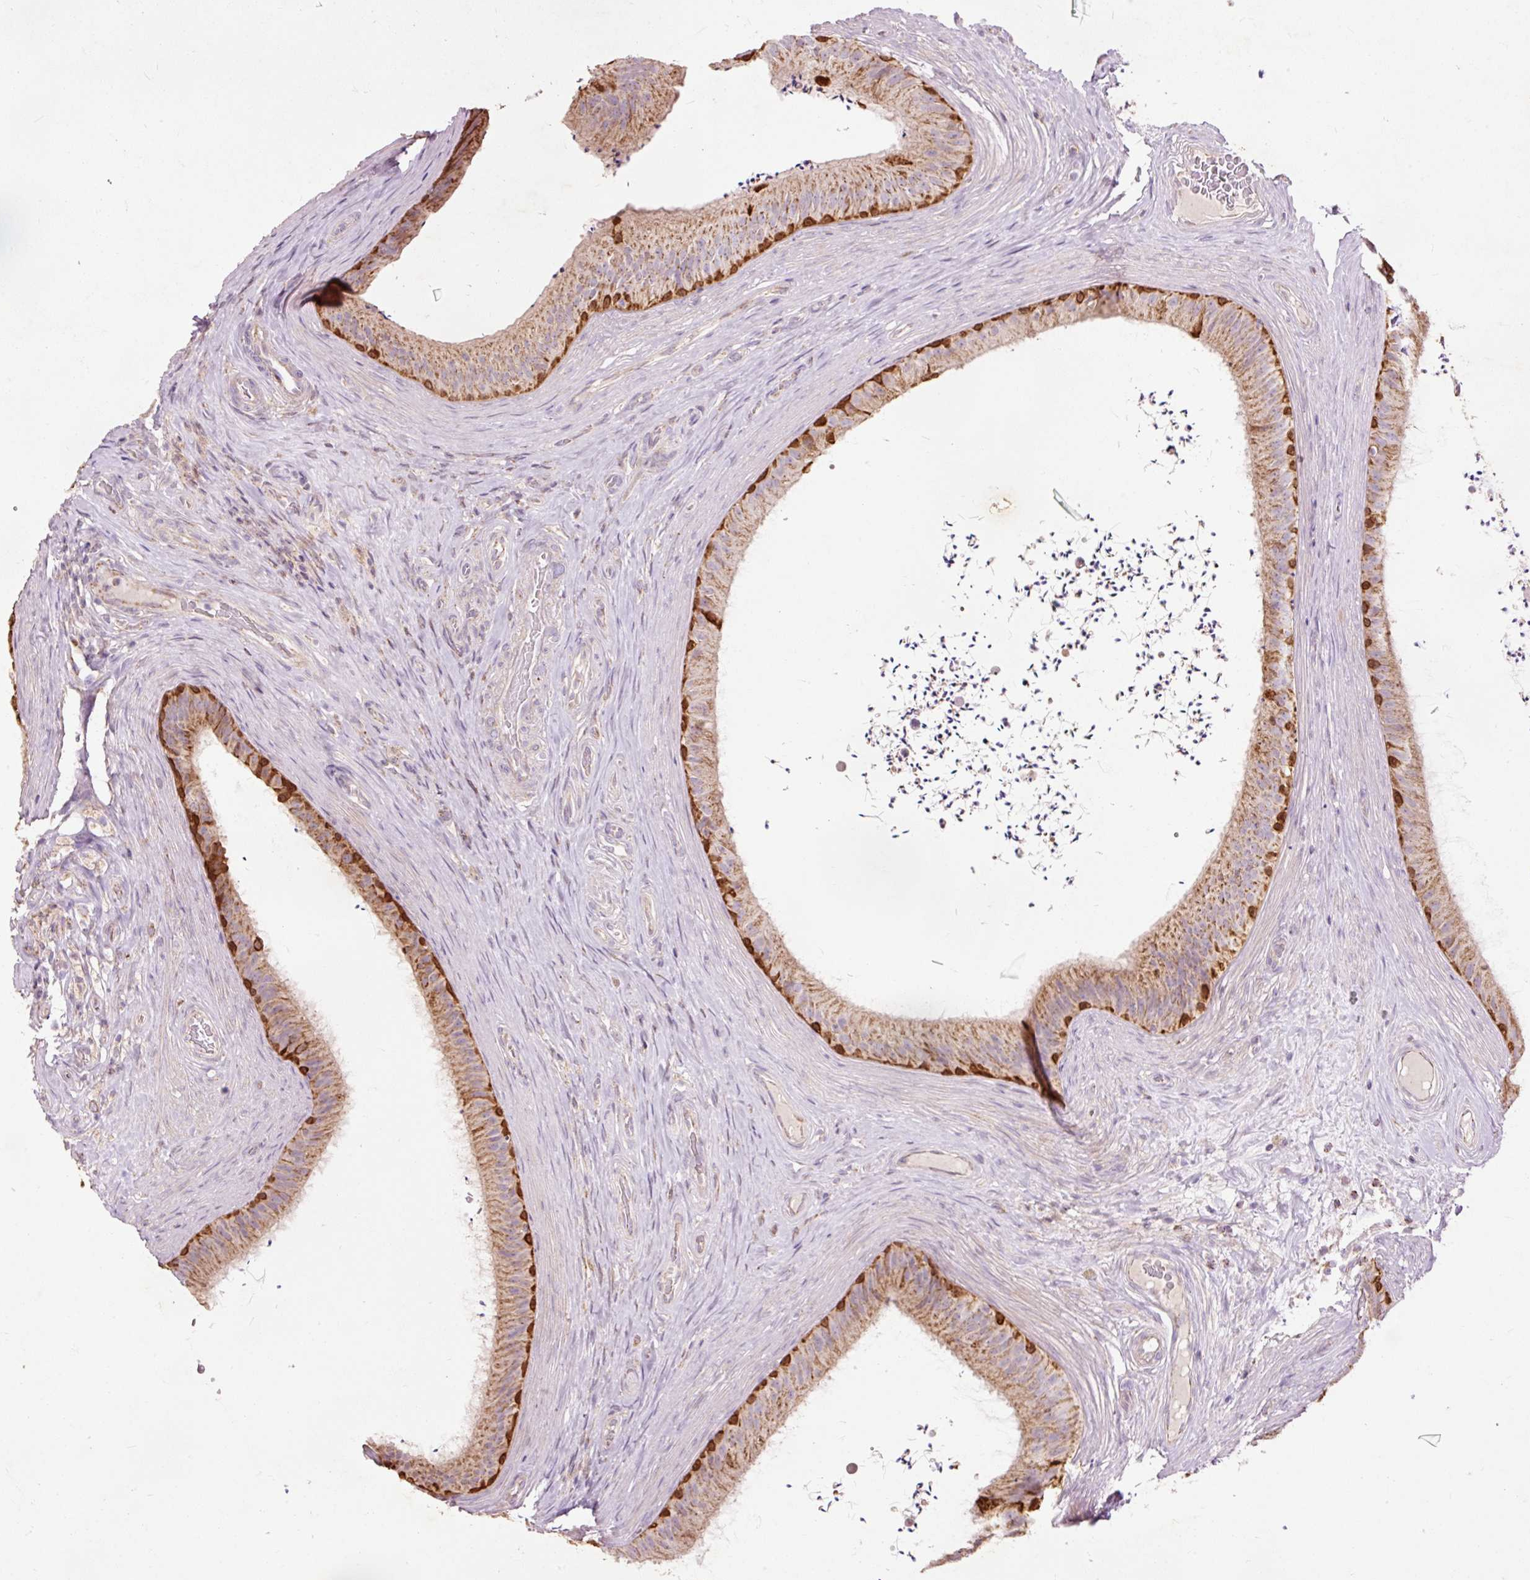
{"staining": {"intensity": "strong", "quantity": "<25%", "location": "cytoplasmic/membranous"}, "tissue": "epididymis", "cell_type": "Glandular cells", "image_type": "normal", "snomed": [{"axis": "morphology", "description": "Normal tissue, NOS"}, {"axis": "topography", "description": "Testis"}, {"axis": "topography", "description": "Epididymis"}], "caption": "This histopathology image reveals immunohistochemistry staining of unremarkable epididymis, with medium strong cytoplasmic/membranous expression in approximately <25% of glandular cells.", "gene": "PRDX5", "patient": {"sex": "male", "age": 41}}